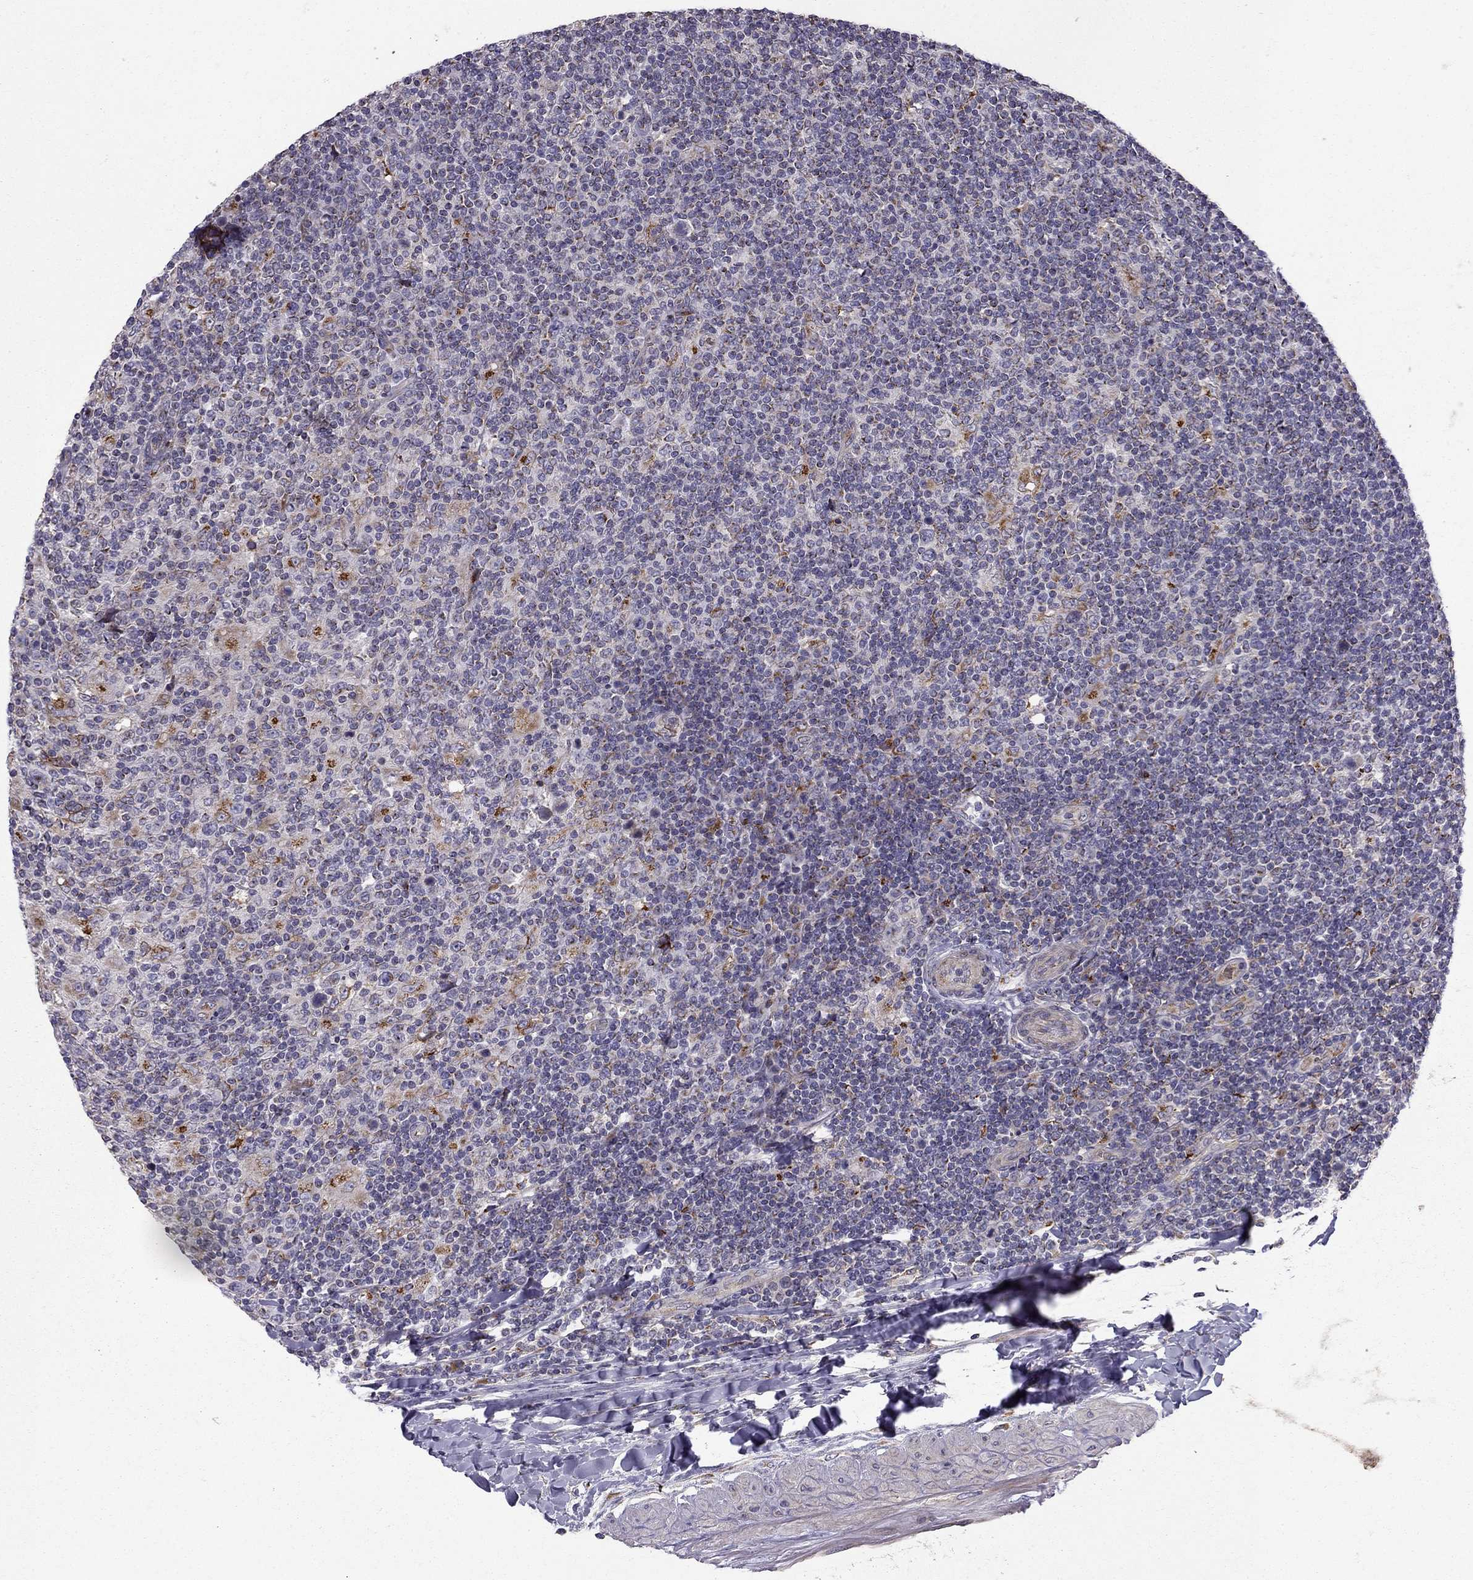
{"staining": {"intensity": "moderate", "quantity": ">75%", "location": "cytoplasmic/membranous"}, "tissue": "lymphoma", "cell_type": "Tumor cells", "image_type": "cancer", "snomed": [{"axis": "morphology", "description": "Hodgkin's disease, NOS"}, {"axis": "topography", "description": "Lymph node"}], "caption": "This micrograph displays Hodgkin's disease stained with IHC to label a protein in brown. The cytoplasmic/membranous of tumor cells show moderate positivity for the protein. Nuclei are counter-stained blue.", "gene": "B4GALT7", "patient": {"sex": "male", "age": 40}}